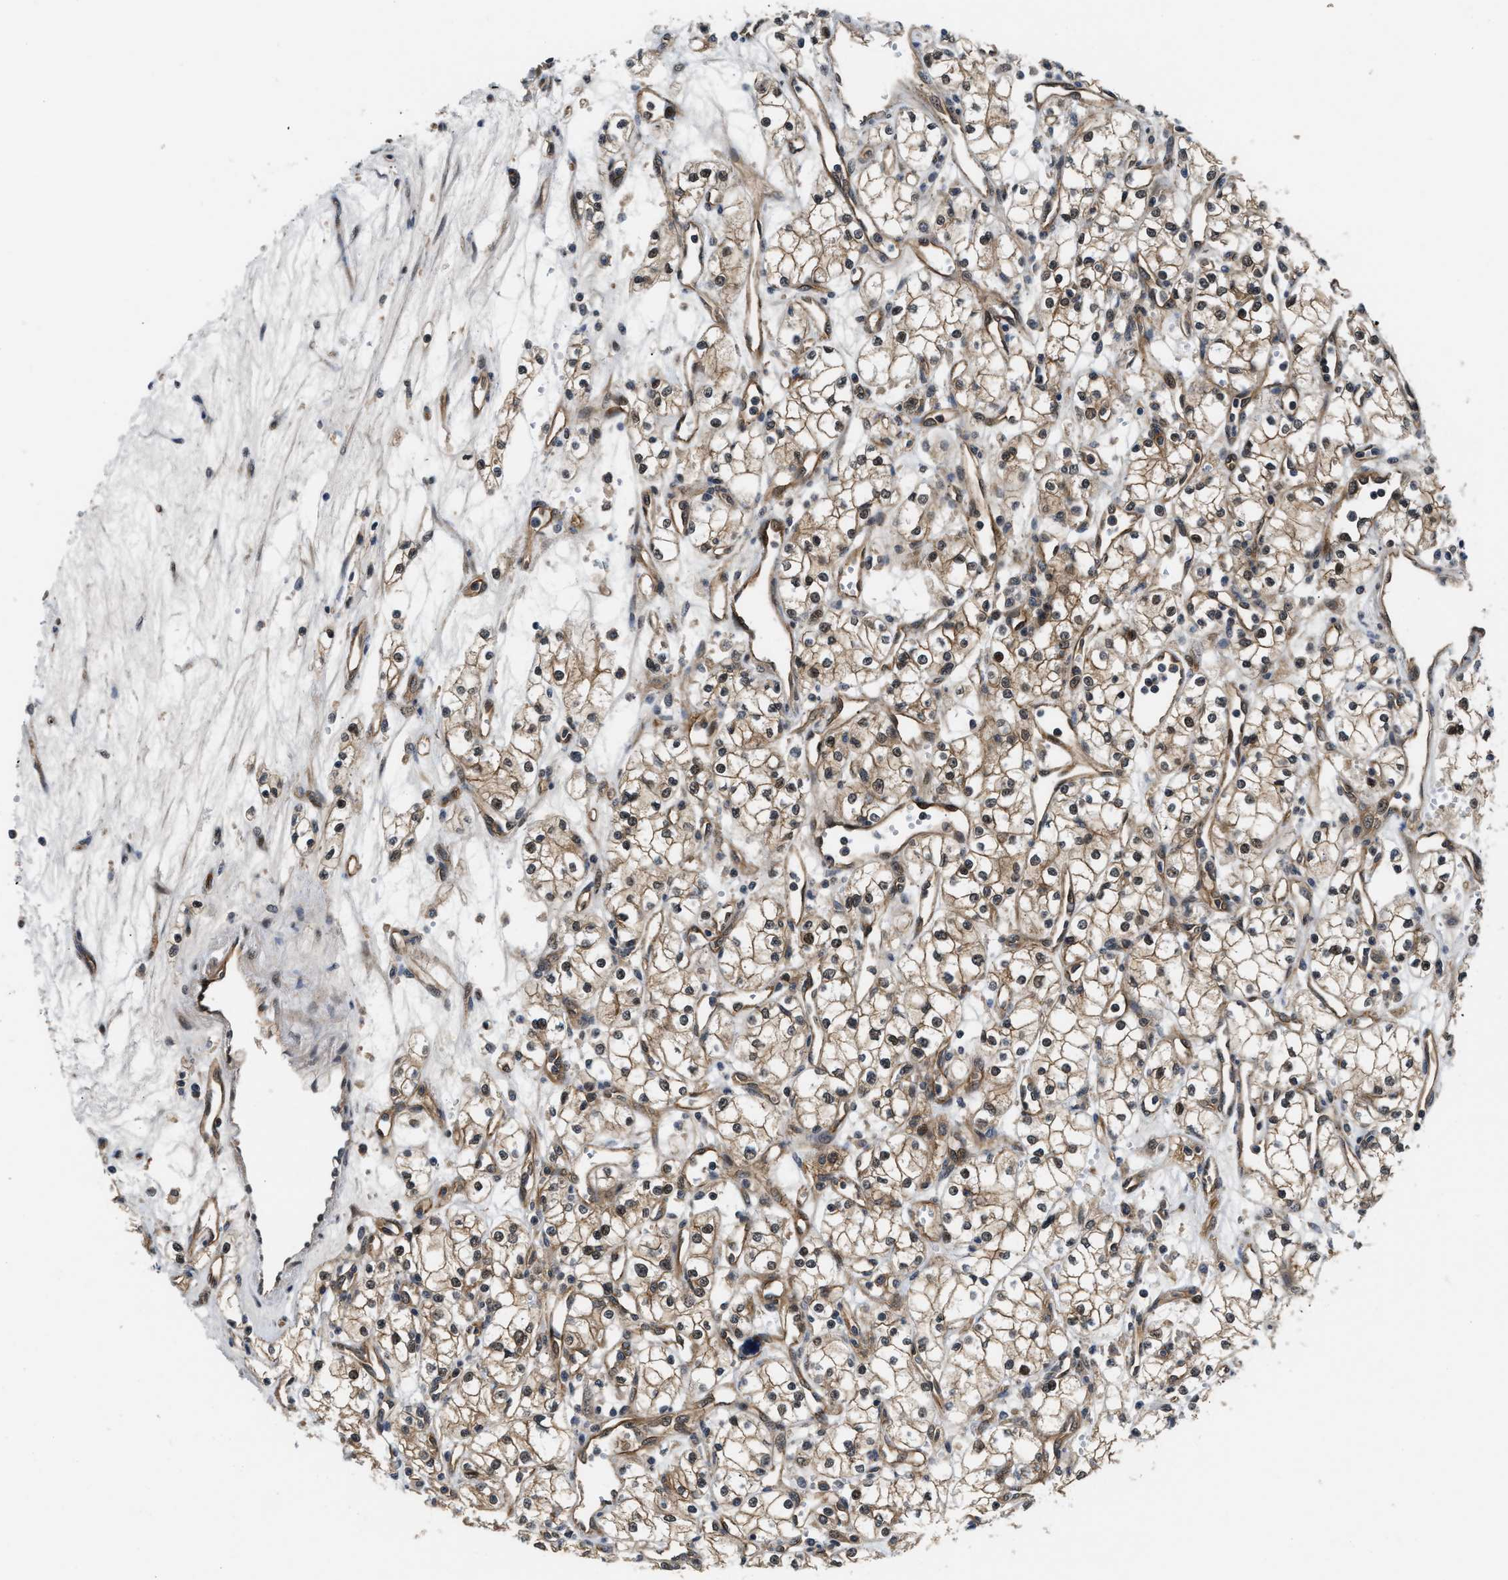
{"staining": {"intensity": "weak", "quantity": ">75%", "location": "cytoplasmic/membranous"}, "tissue": "renal cancer", "cell_type": "Tumor cells", "image_type": "cancer", "snomed": [{"axis": "morphology", "description": "Adenocarcinoma, NOS"}, {"axis": "topography", "description": "Kidney"}], "caption": "There is low levels of weak cytoplasmic/membranous positivity in tumor cells of renal adenocarcinoma, as demonstrated by immunohistochemical staining (brown color).", "gene": "COPS2", "patient": {"sex": "male", "age": 59}}